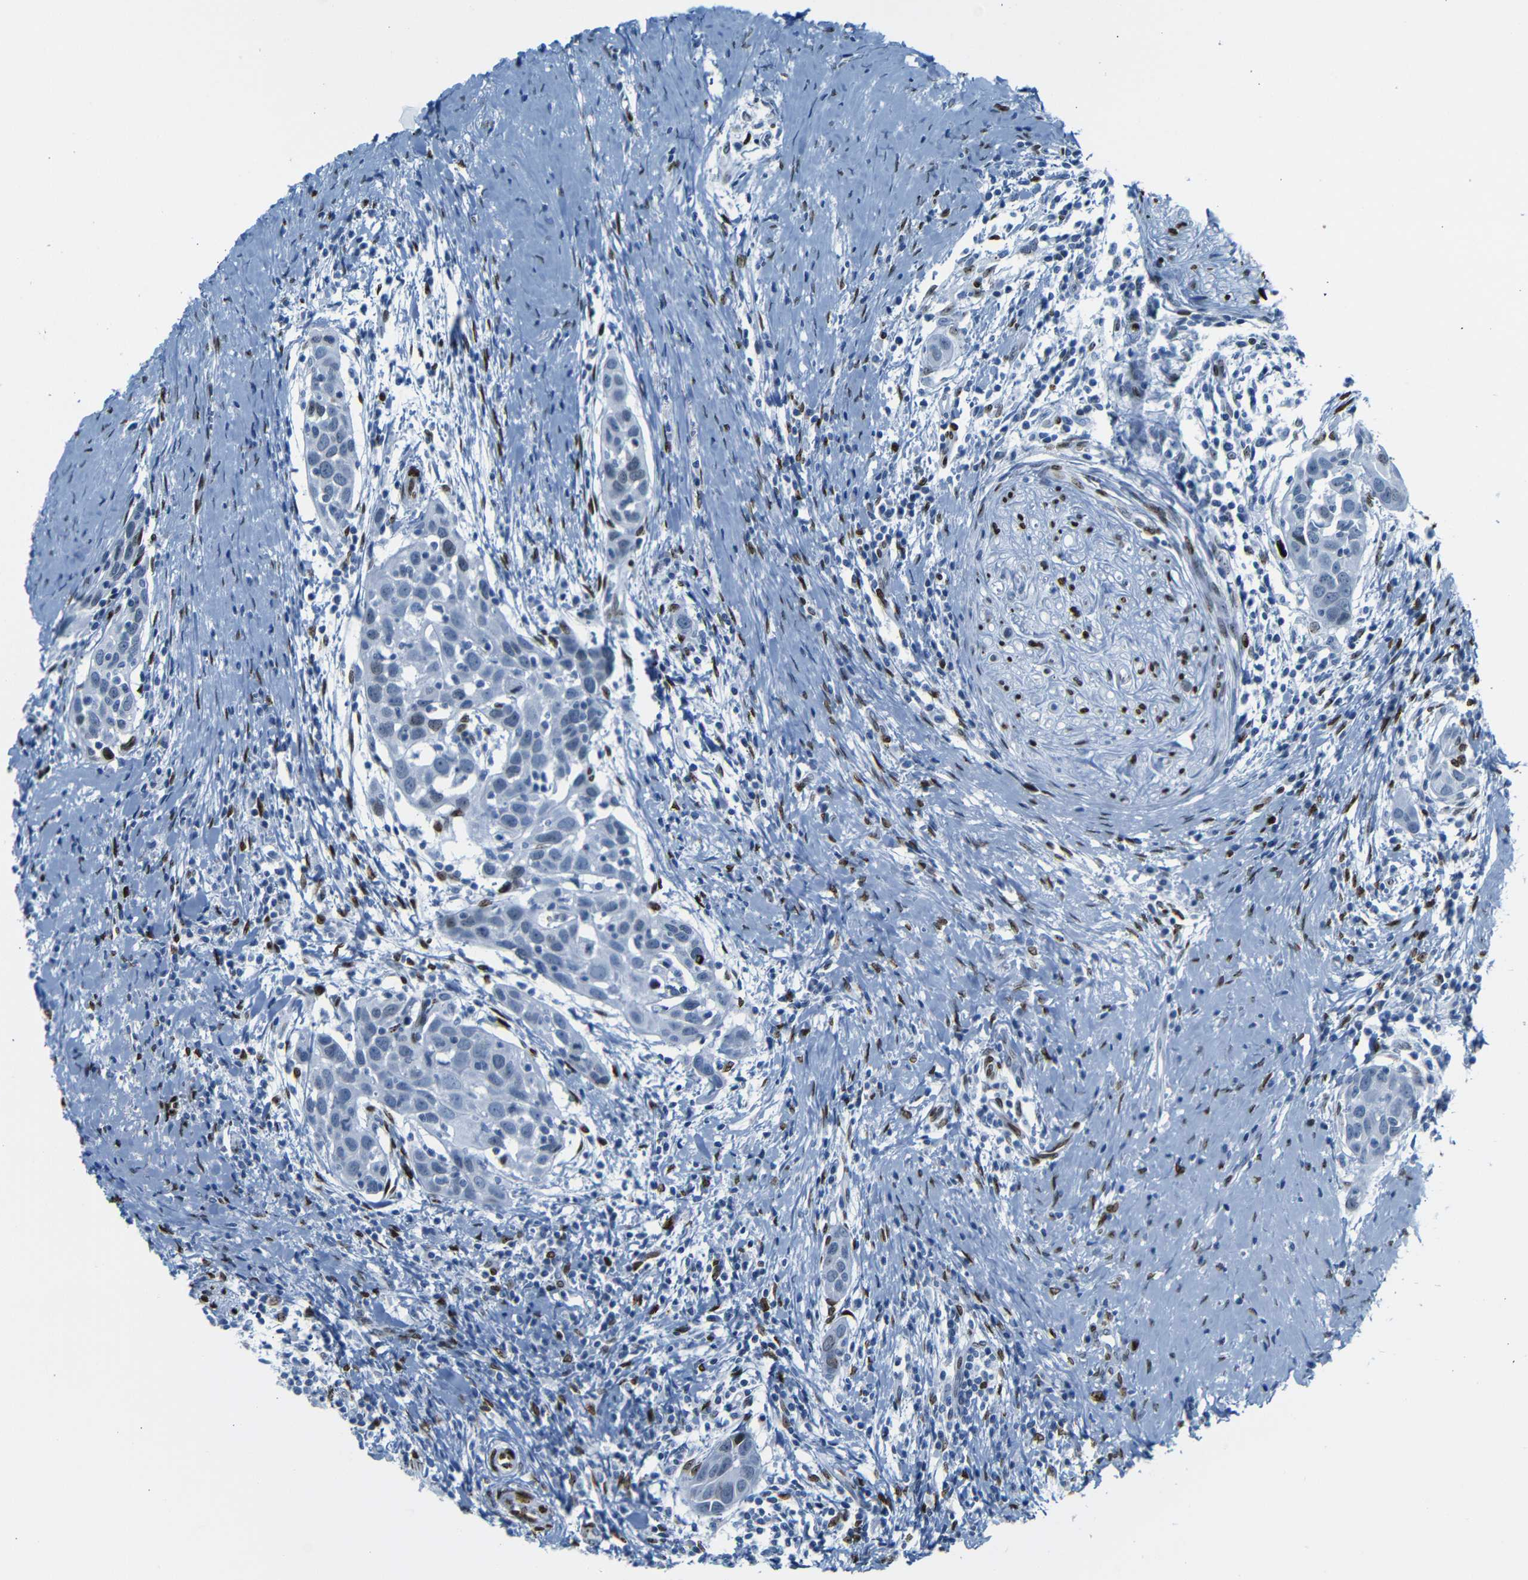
{"staining": {"intensity": "strong", "quantity": "<25%", "location": "nuclear"}, "tissue": "head and neck cancer", "cell_type": "Tumor cells", "image_type": "cancer", "snomed": [{"axis": "morphology", "description": "Squamous cell carcinoma, NOS"}, {"axis": "topography", "description": "Oral tissue"}, {"axis": "topography", "description": "Head-Neck"}], "caption": "Head and neck cancer was stained to show a protein in brown. There is medium levels of strong nuclear expression in approximately <25% of tumor cells.", "gene": "NPIPB15", "patient": {"sex": "female", "age": 50}}